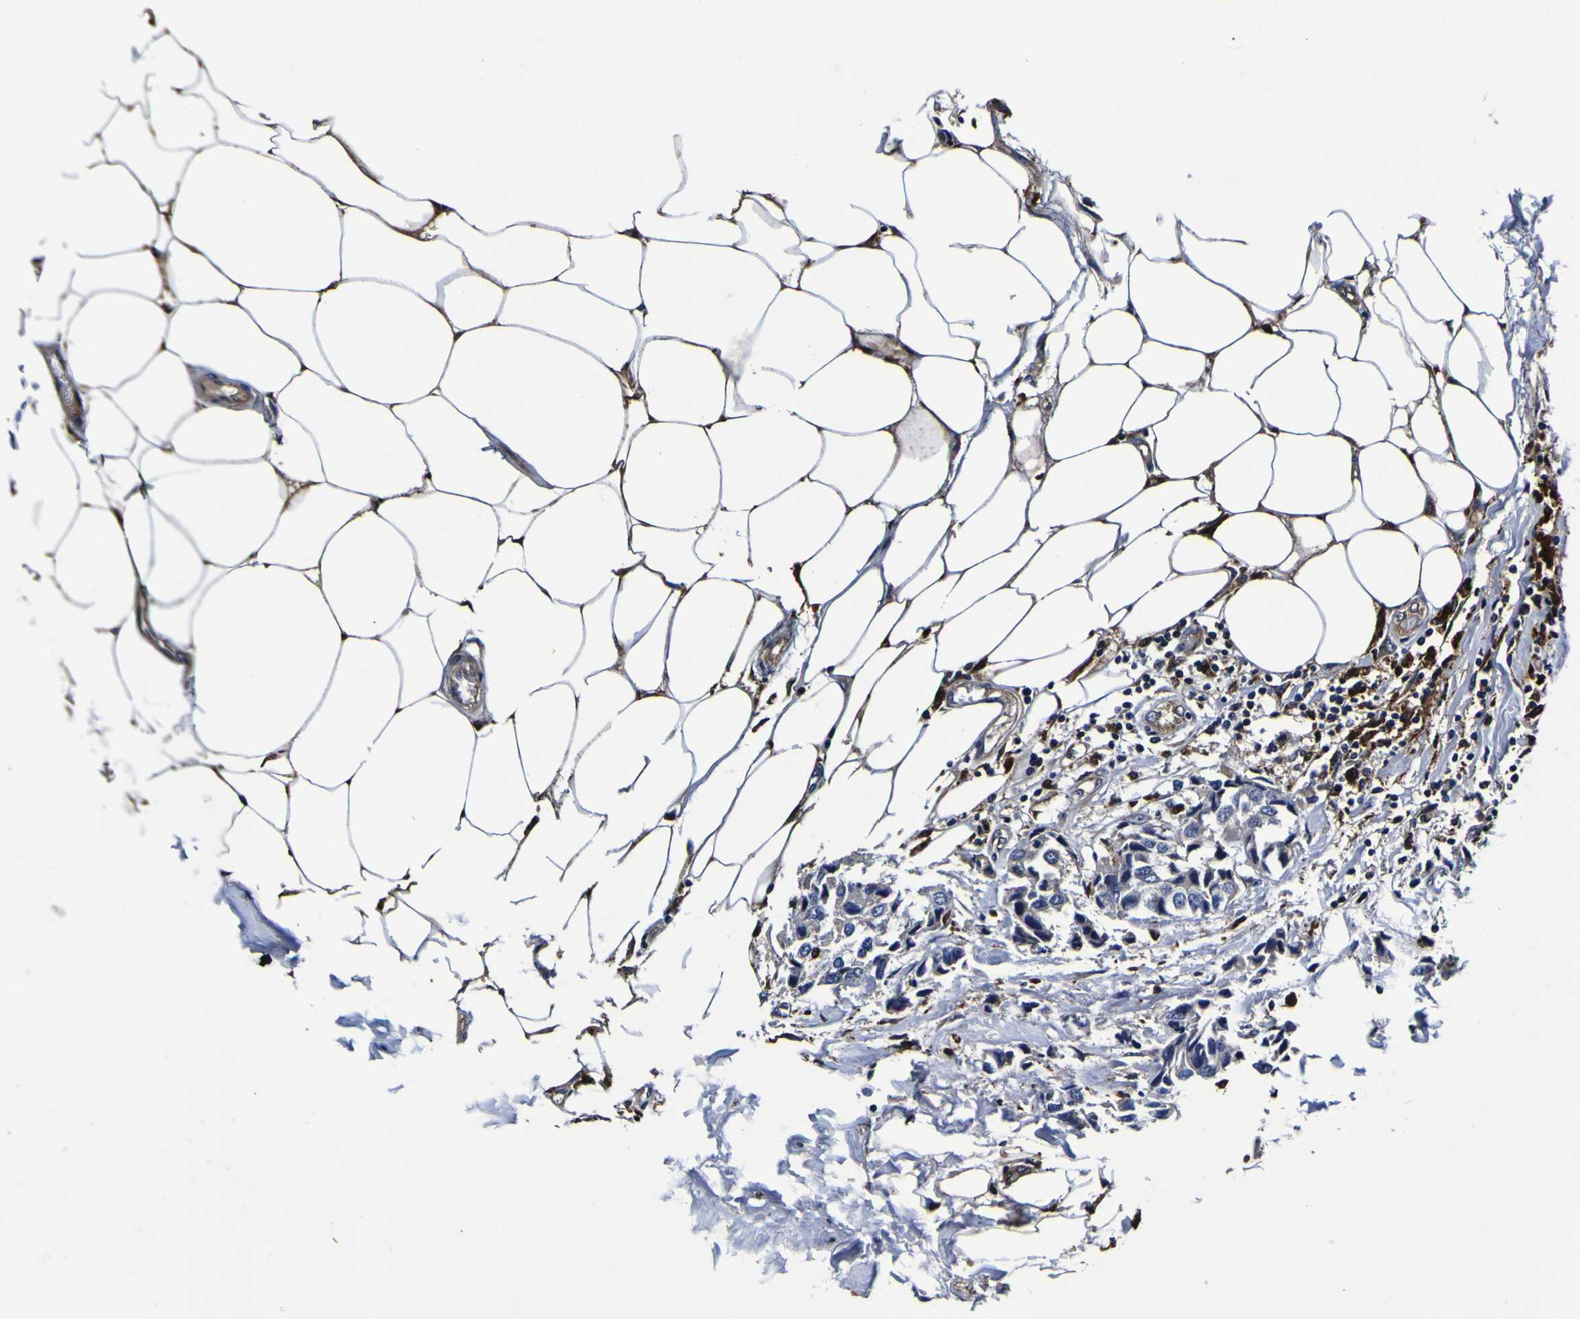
{"staining": {"intensity": "negative", "quantity": "none", "location": "none"}, "tissue": "breast cancer", "cell_type": "Tumor cells", "image_type": "cancer", "snomed": [{"axis": "morphology", "description": "Duct carcinoma"}, {"axis": "topography", "description": "Breast"}], "caption": "Tumor cells show no significant protein expression in invasive ductal carcinoma (breast).", "gene": "GPX1", "patient": {"sex": "female", "age": 80}}